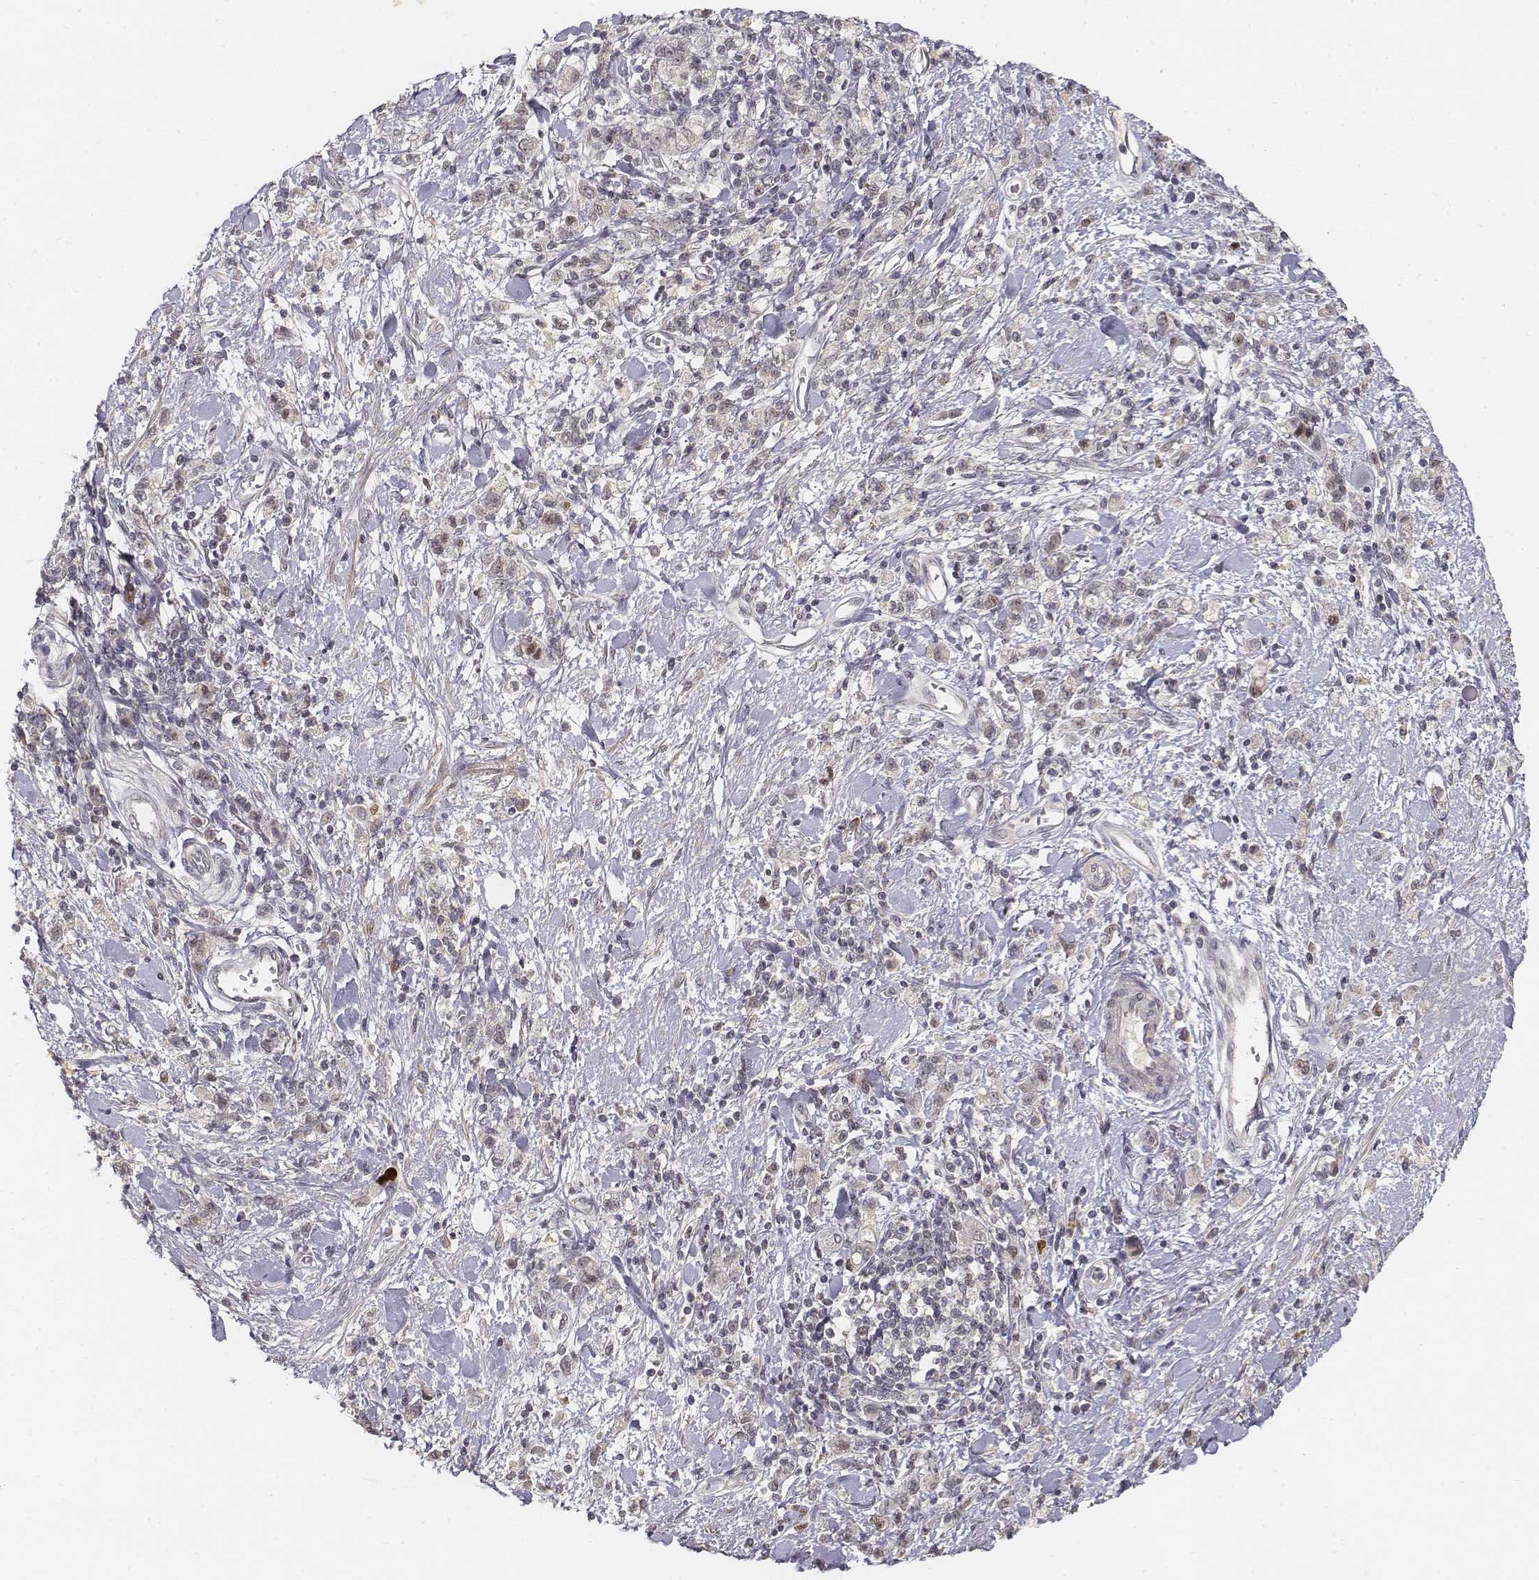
{"staining": {"intensity": "weak", "quantity": "<25%", "location": "nuclear"}, "tissue": "stomach cancer", "cell_type": "Tumor cells", "image_type": "cancer", "snomed": [{"axis": "morphology", "description": "Adenocarcinoma, NOS"}, {"axis": "topography", "description": "Stomach"}], "caption": "Immunohistochemical staining of human stomach cancer displays no significant positivity in tumor cells.", "gene": "FANCD2", "patient": {"sex": "male", "age": 77}}